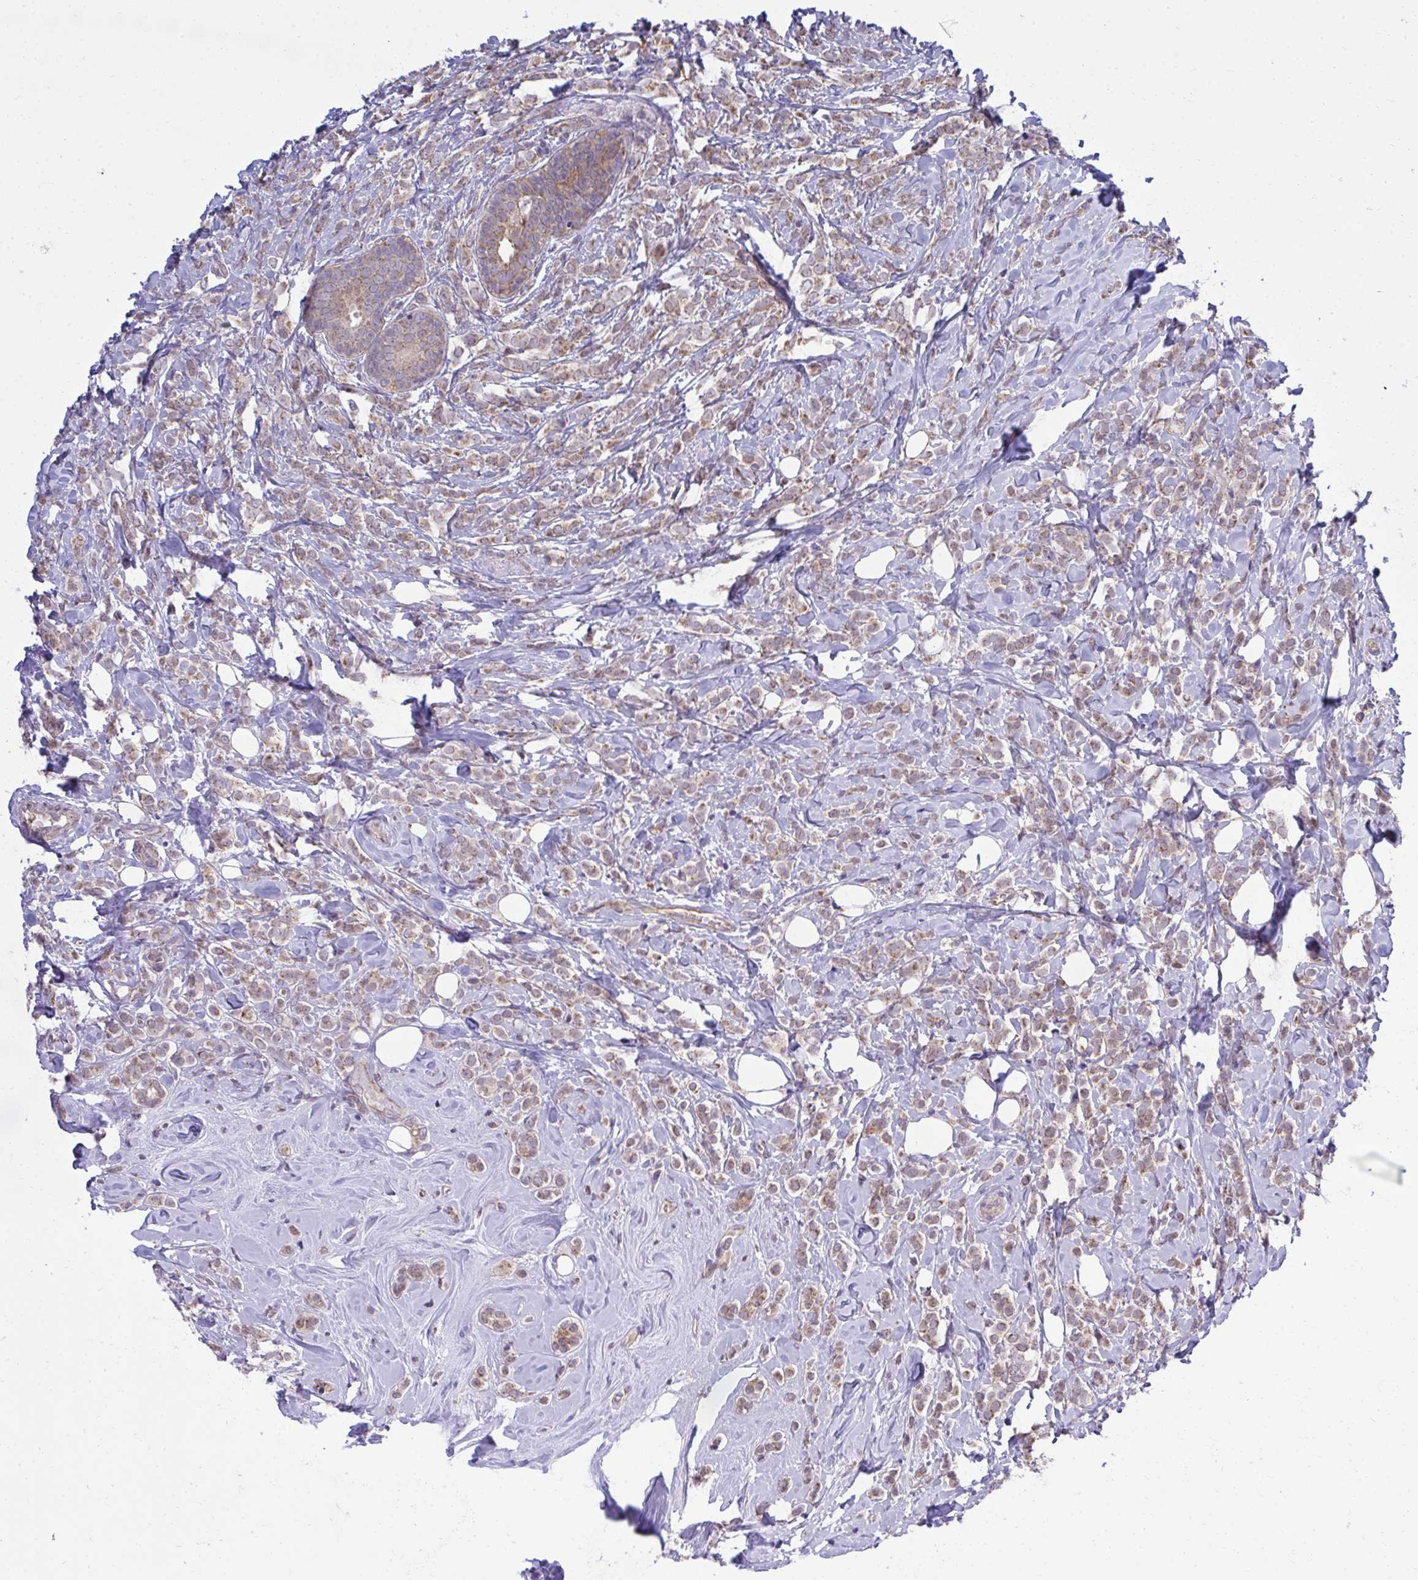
{"staining": {"intensity": "moderate", "quantity": ">75%", "location": "cytoplasmic/membranous"}, "tissue": "breast cancer", "cell_type": "Tumor cells", "image_type": "cancer", "snomed": [{"axis": "morphology", "description": "Lobular carcinoma"}, {"axis": "topography", "description": "Breast"}], "caption": "A brown stain labels moderate cytoplasmic/membranous positivity of a protein in human breast cancer (lobular carcinoma) tumor cells. Nuclei are stained in blue.", "gene": "XAF1", "patient": {"sex": "female", "age": 49}}